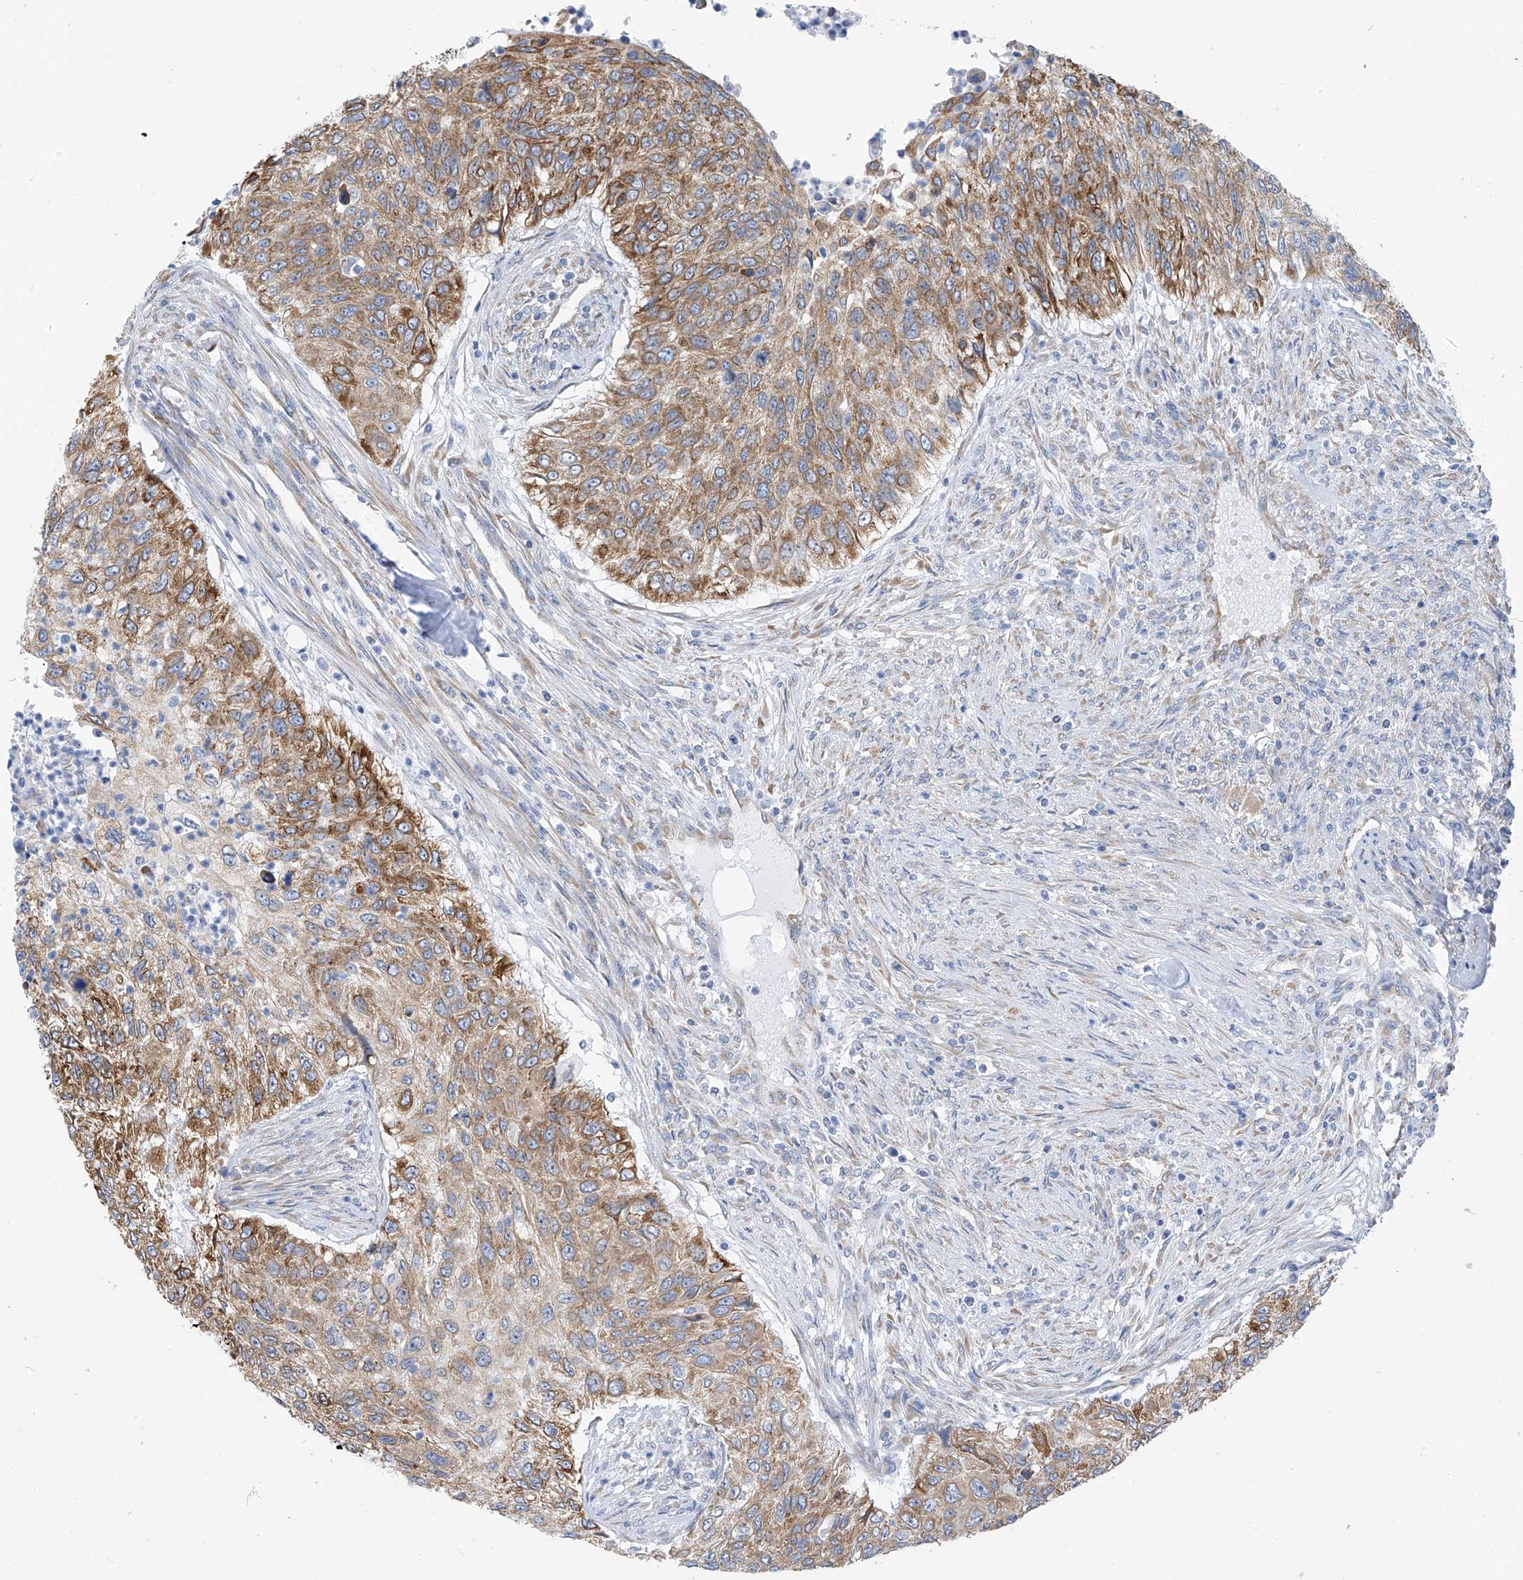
{"staining": {"intensity": "moderate", "quantity": ">75%", "location": "cytoplasmic/membranous"}, "tissue": "urothelial cancer", "cell_type": "Tumor cells", "image_type": "cancer", "snomed": [{"axis": "morphology", "description": "Urothelial carcinoma, High grade"}, {"axis": "topography", "description": "Urinary bladder"}], "caption": "Immunohistochemistry (IHC) image of neoplastic tissue: urothelial carcinoma (high-grade) stained using IHC reveals medium levels of moderate protein expression localized specifically in the cytoplasmic/membranous of tumor cells, appearing as a cytoplasmic/membranous brown color.", "gene": "RCN2", "patient": {"sex": "female", "age": 60}}